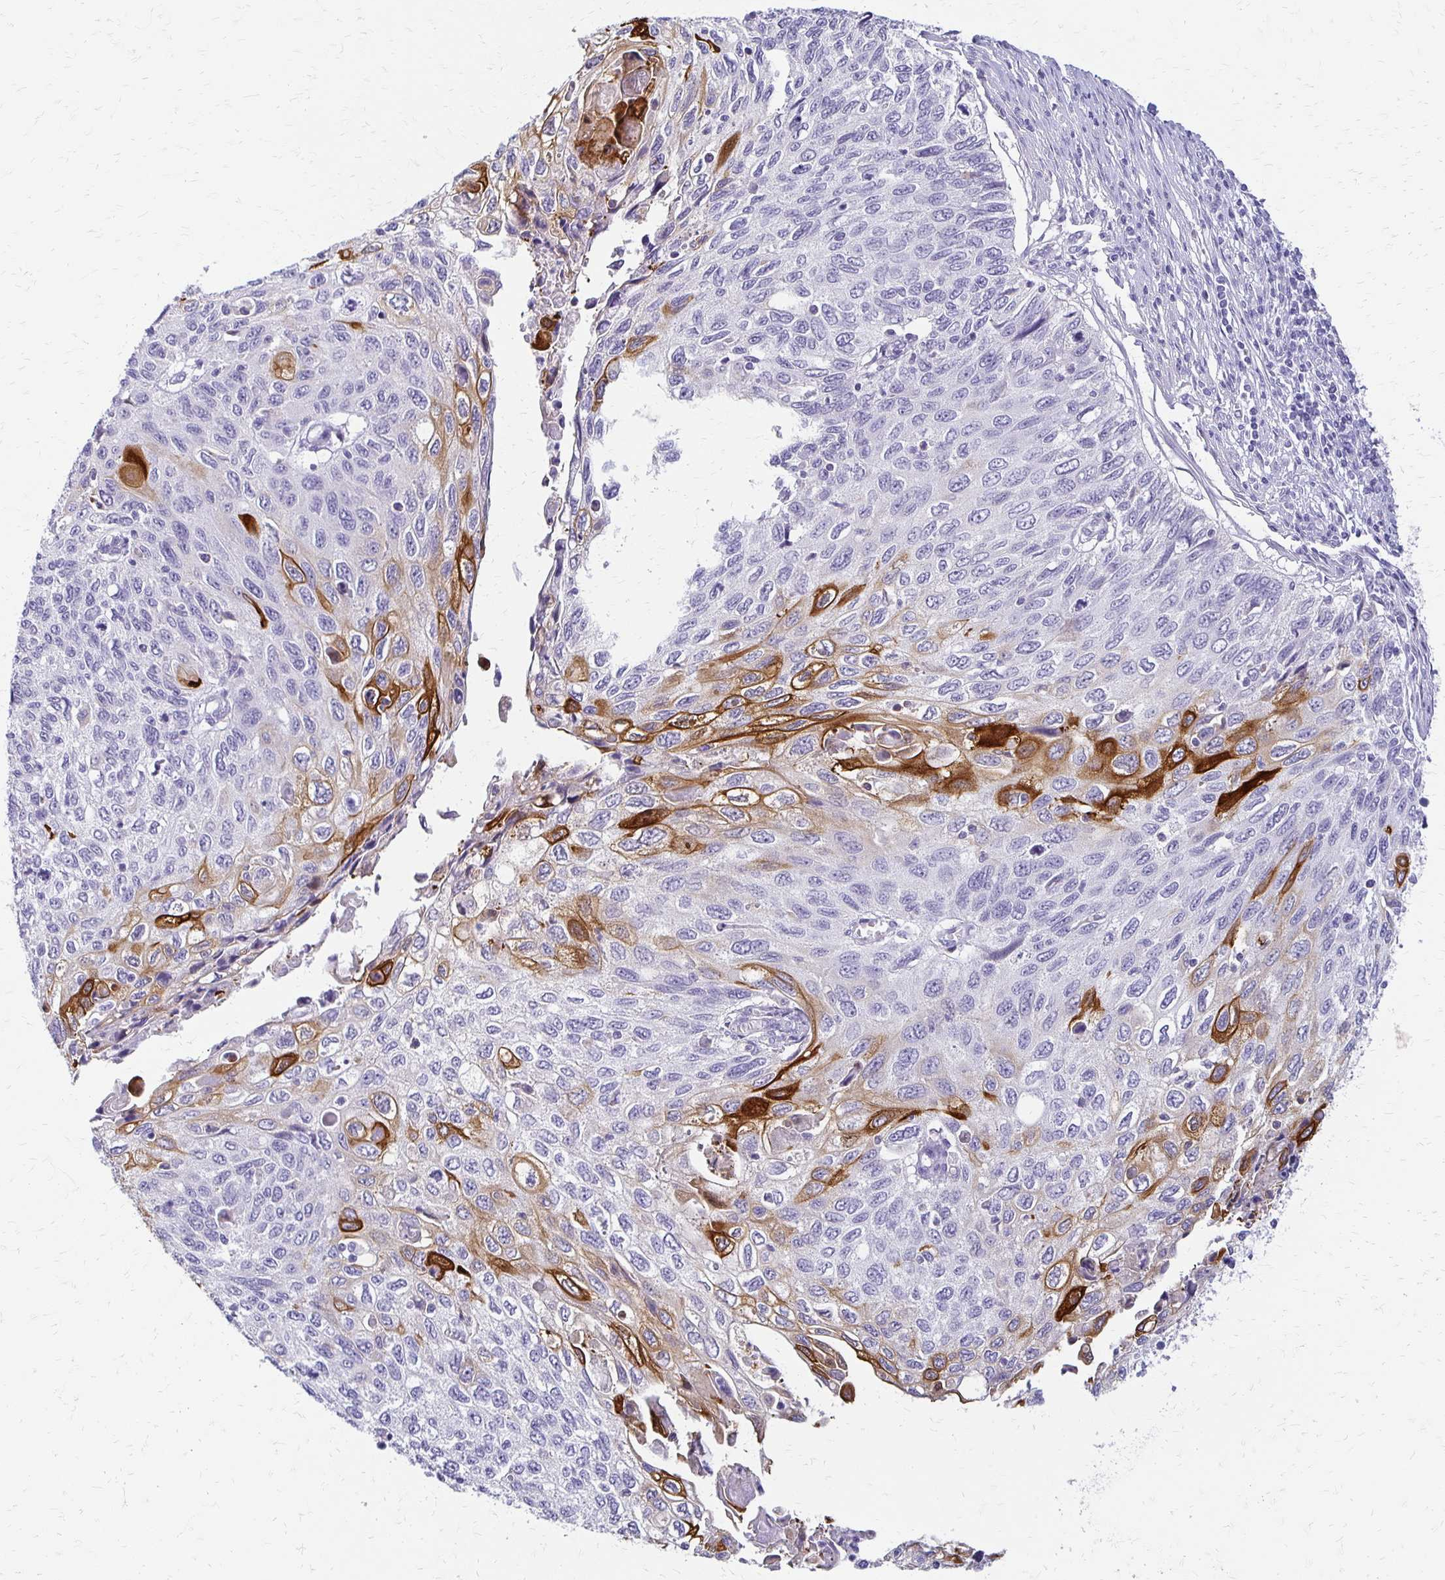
{"staining": {"intensity": "strong", "quantity": "<25%", "location": "cytoplasmic/membranous"}, "tissue": "cervical cancer", "cell_type": "Tumor cells", "image_type": "cancer", "snomed": [{"axis": "morphology", "description": "Squamous cell carcinoma, NOS"}, {"axis": "topography", "description": "Cervix"}], "caption": "IHC (DAB (3,3'-diaminobenzidine)) staining of human cervical cancer exhibits strong cytoplasmic/membranous protein staining in about <25% of tumor cells.", "gene": "IVL", "patient": {"sex": "female", "age": 70}}